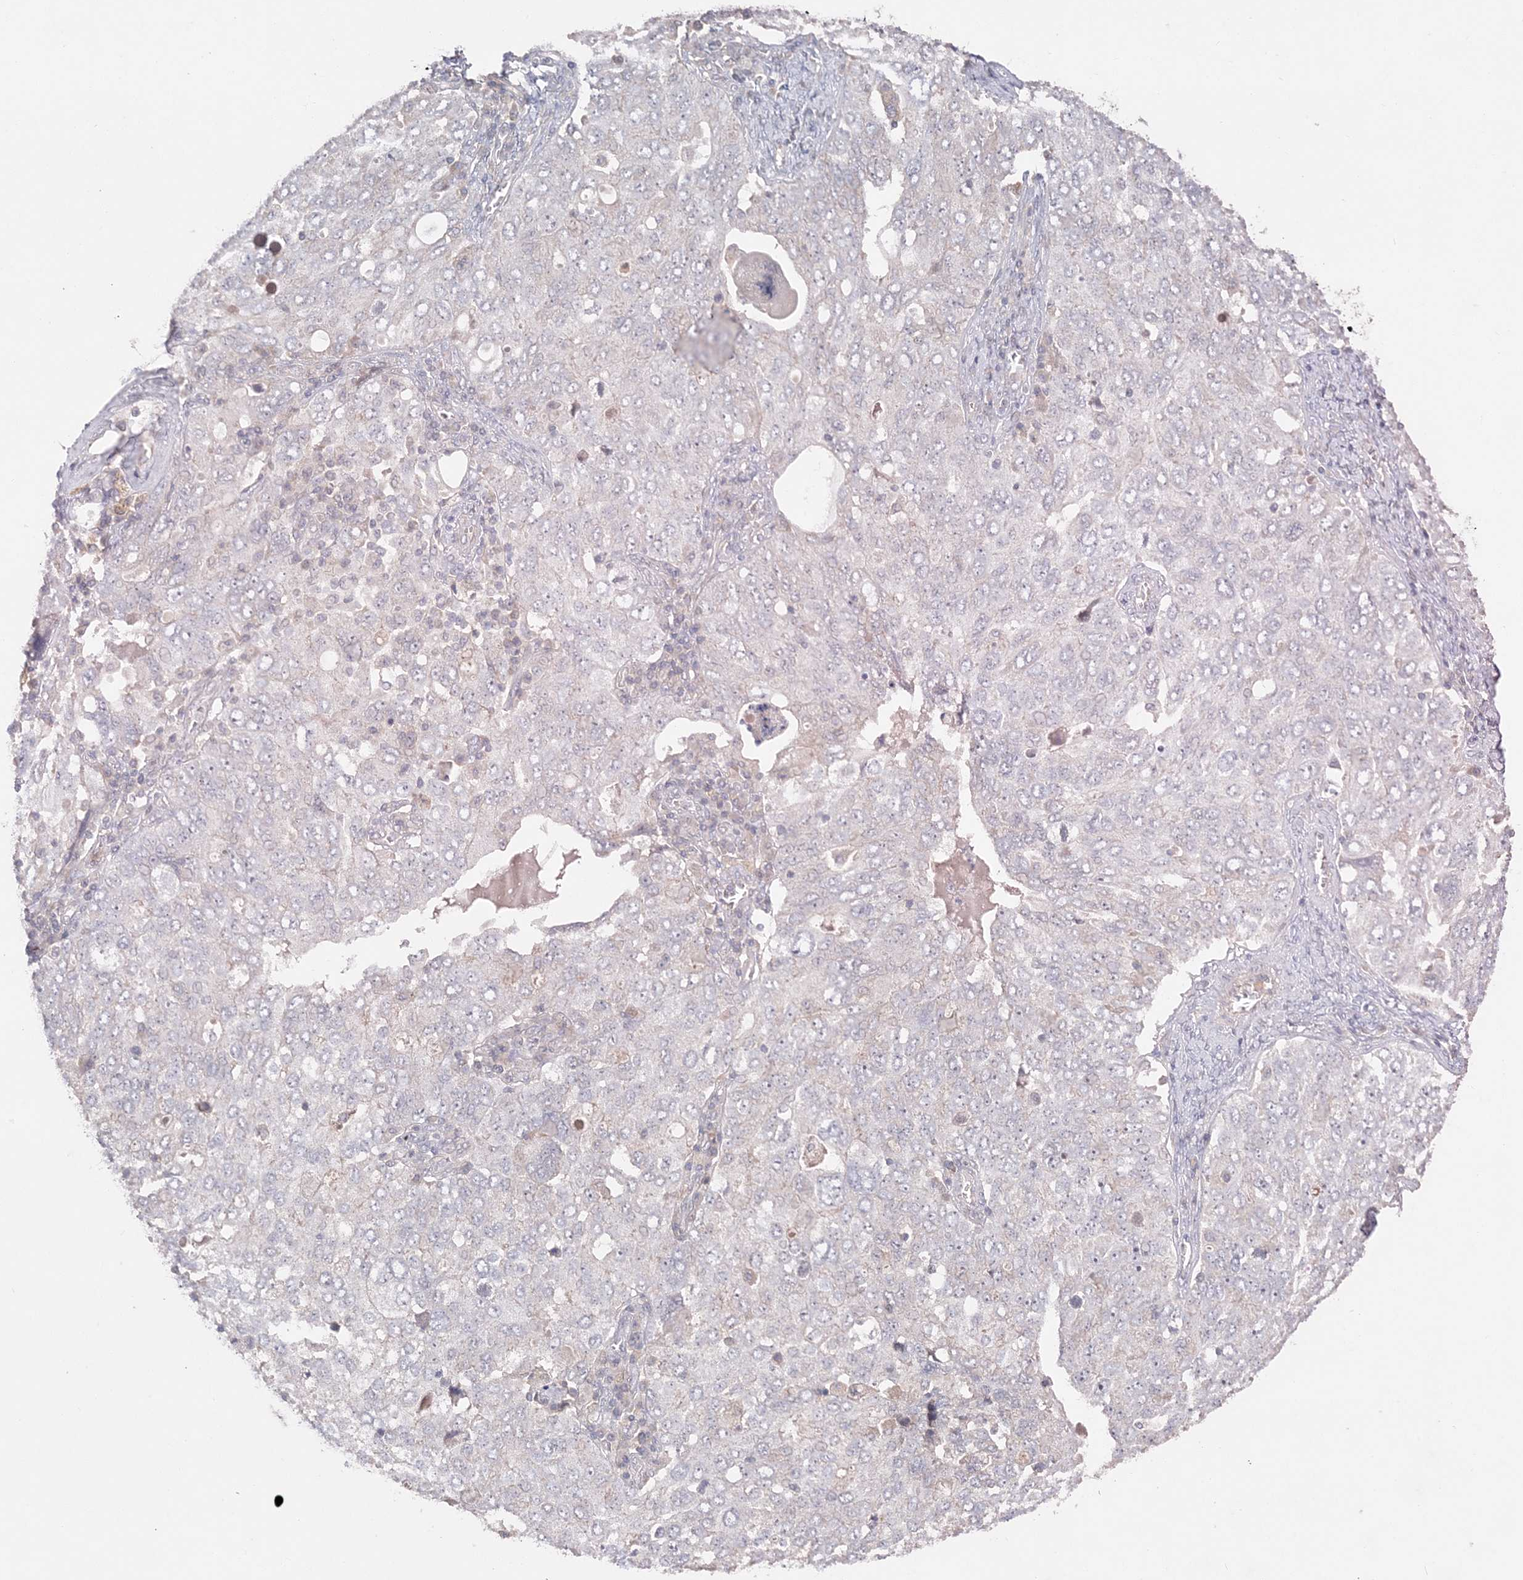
{"staining": {"intensity": "negative", "quantity": "none", "location": "none"}, "tissue": "ovarian cancer", "cell_type": "Tumor cells", "image_type": "cancer", "snomed": [{"axis": "morphology", "description": "Carcinoma, endometroid"}, {"axis": "topography", "description": "Ovary"}], "caption": "High power microscopy micrograph of an IHC image of ovarian cancer (endometroid carcinoma), revealing no significant staining in tumor cells.", "gene": "SH3BP4", "patient": {"sex": "female", "age": 62}}